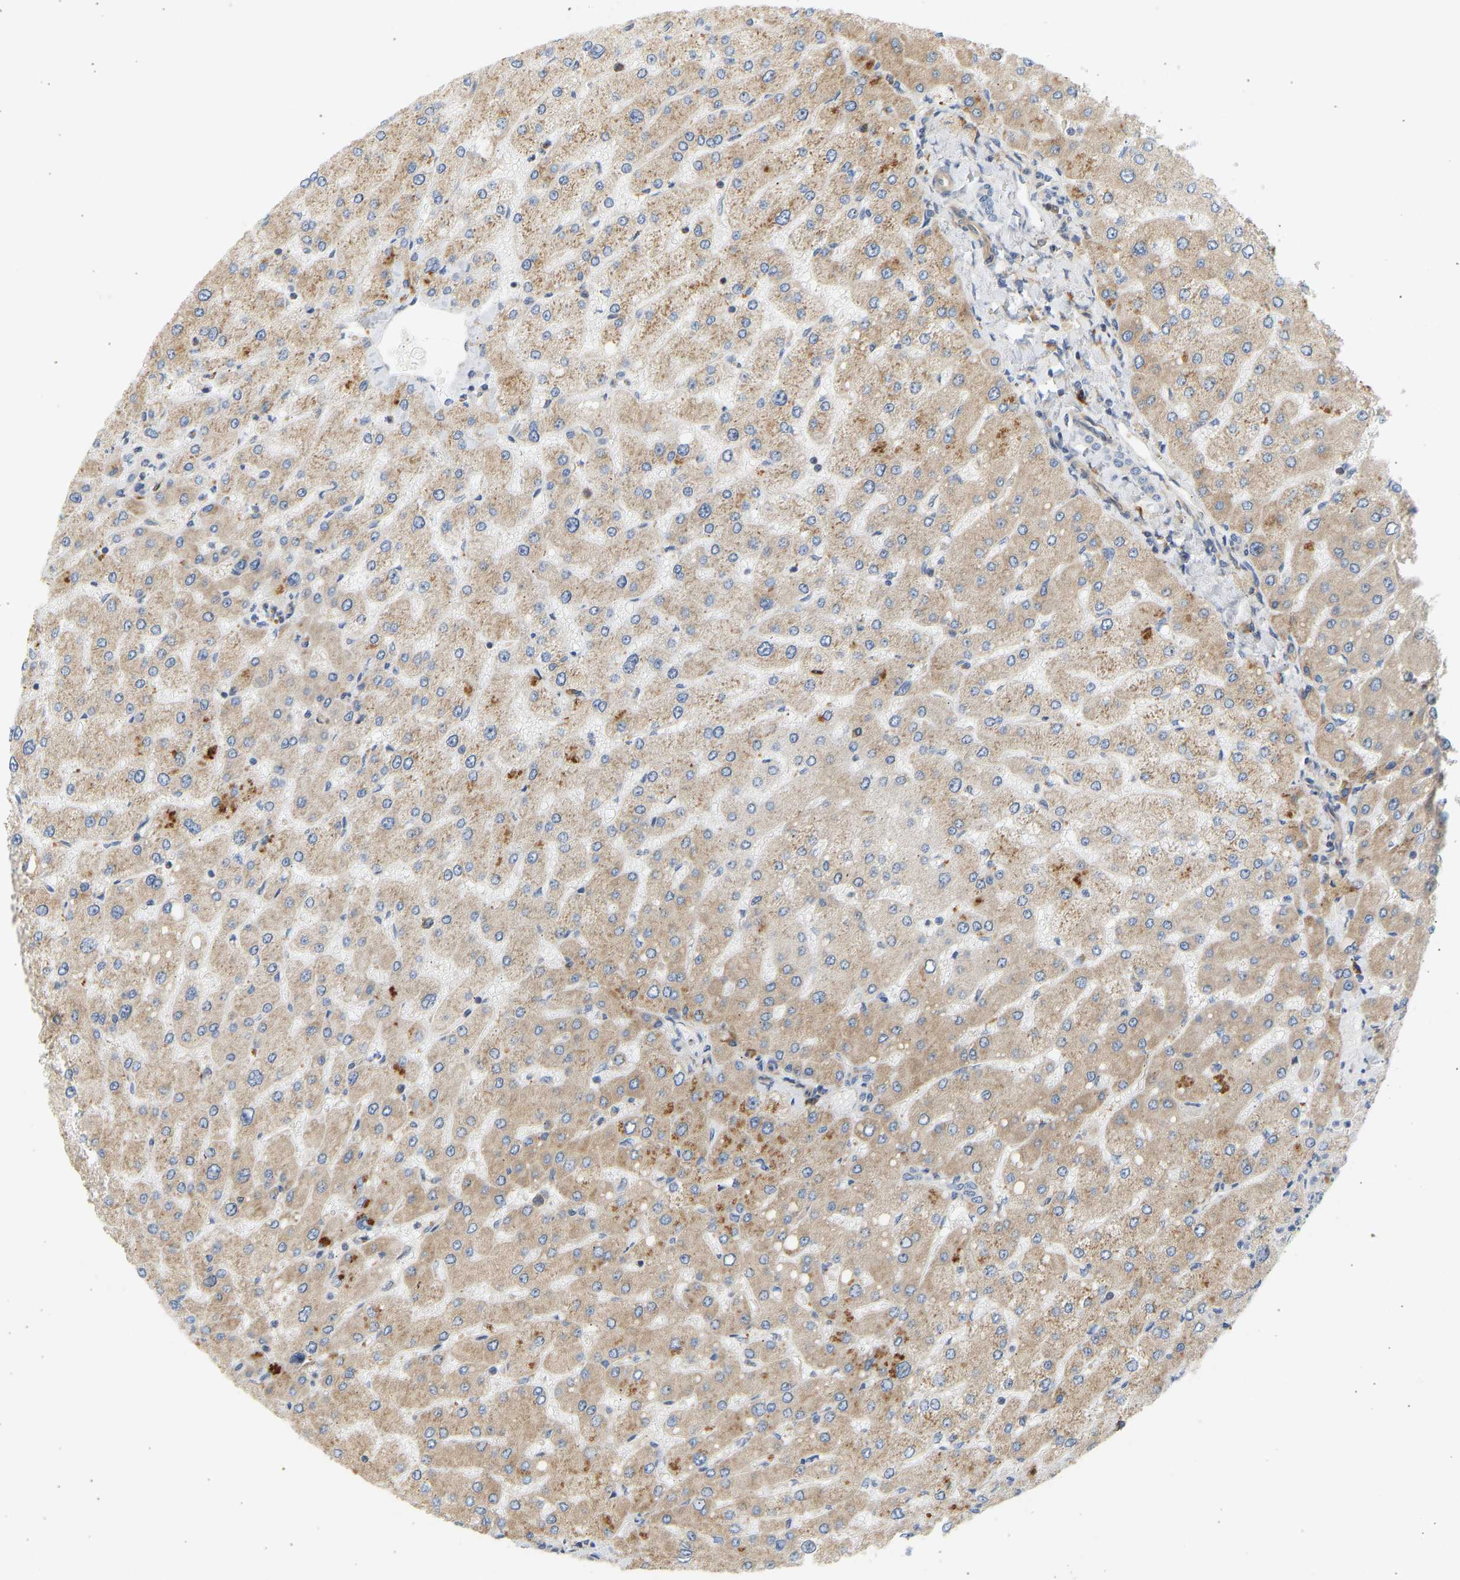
{"staining": {"intensity": "weak", "quantity": "<25%", "location": "cytoplasmic/membranous"}, "tissue": "liver", "cell_type": "Cholangiocytes", "image_type": "normal", "snomed": [{"axis": "morphology", "description": "Normal tissue, NOS"}, {"axis": "topography", "description": "Liver"}], "caption": "Cholangiocytes are negative for brown protein staining in unremarkable liver. The staining was performed using DAB to visualize the protein expression in brown, while the nuclei were stained in blue with hematoxylin (Magnification: 20x).", "gene": "RPS14", "patient": {"sex": "male", "age": 55}}